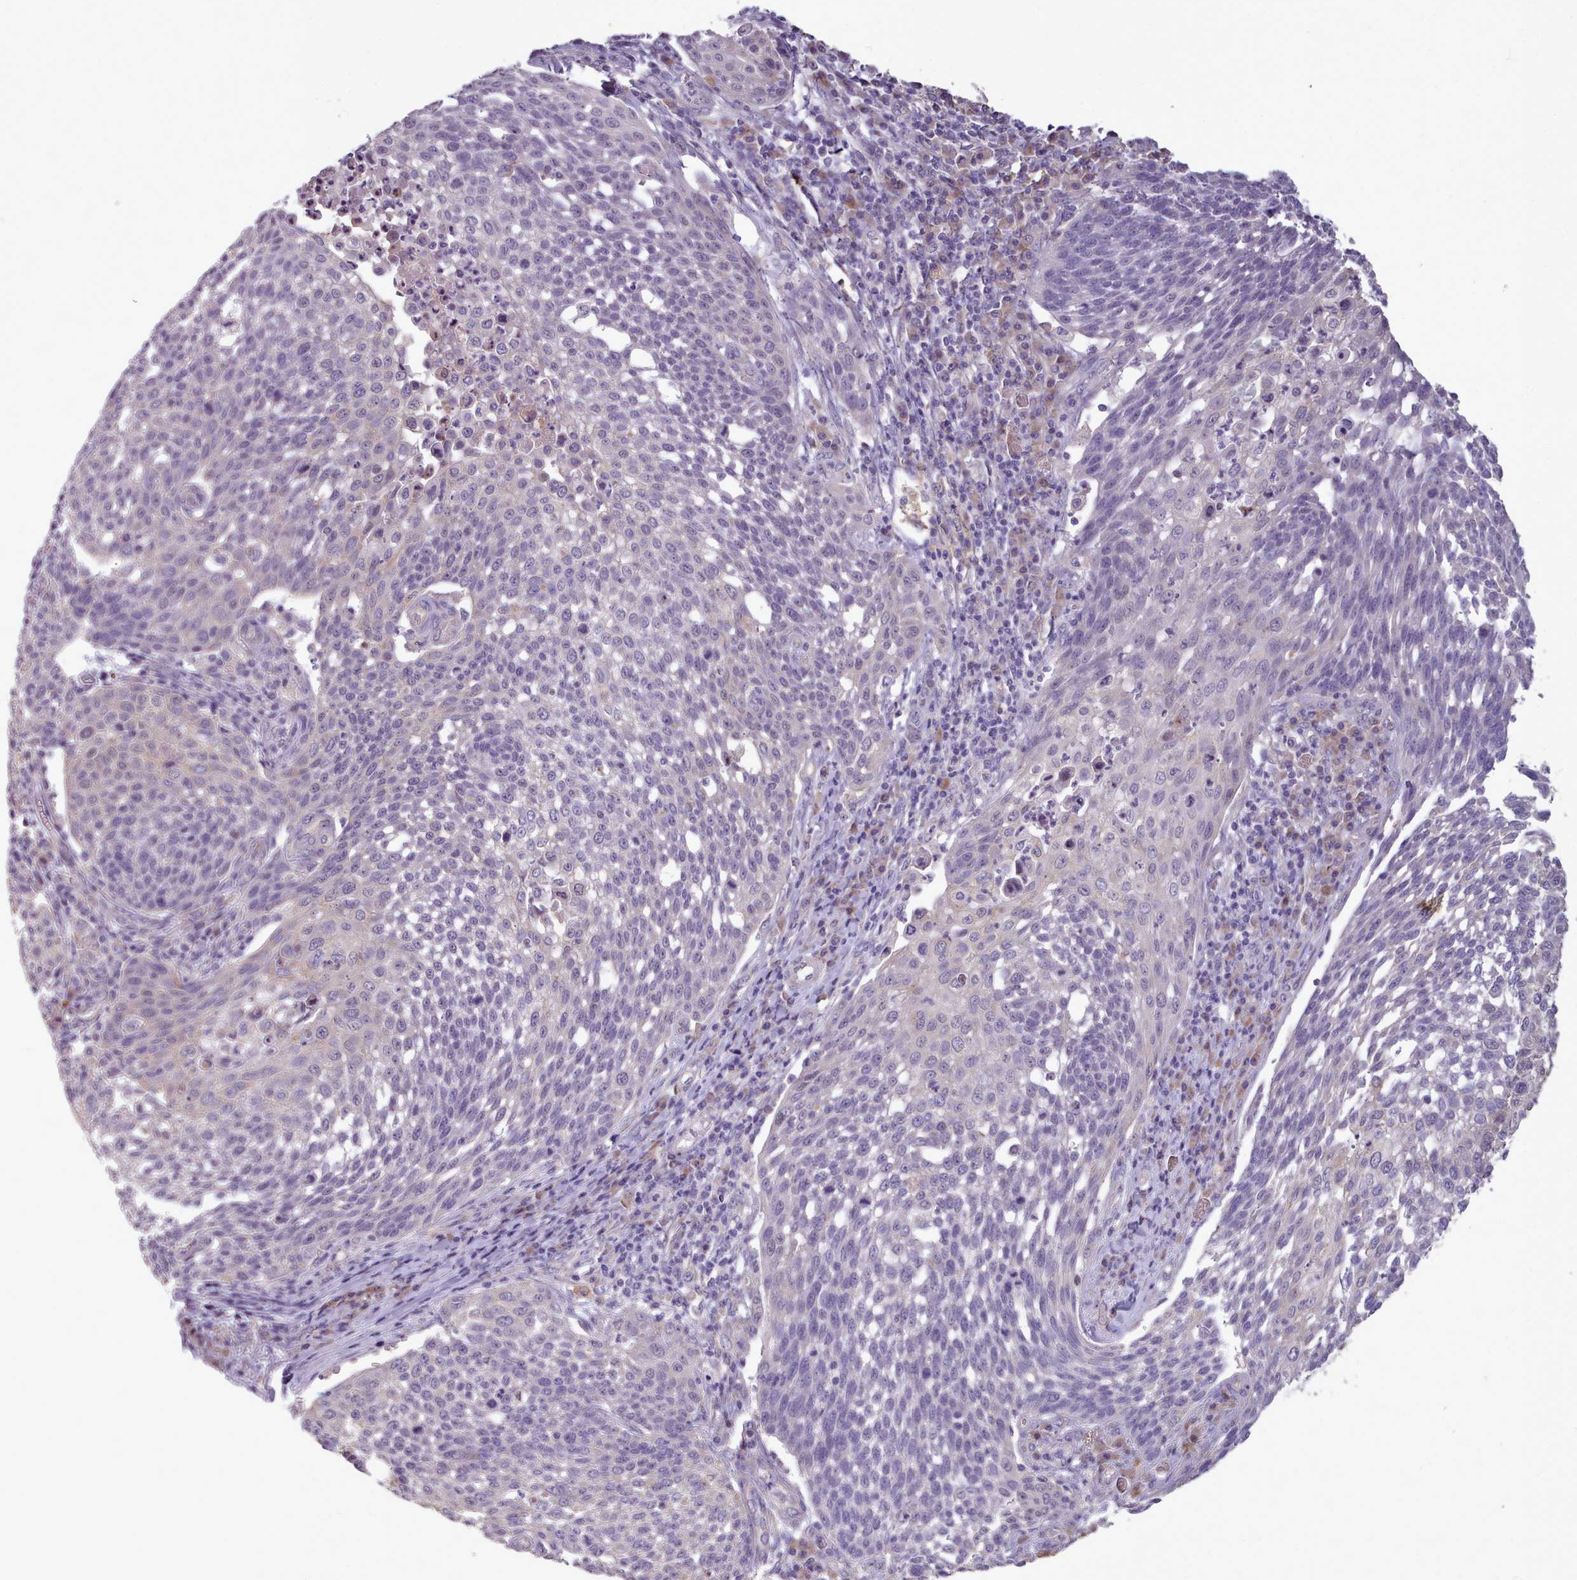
{"staining": {"intensity": "negative", "quantity": "none", "location": "none"}, "tissue": "cervical cancer", "cell_type": "Tumor cells", "image_type": "cancer", "snomed": [{"axis": "morphology", "description": "Squamous cell carcinoma, NOS"}, {"axis": "topography", "description": "Cervix"}], "caption": "The IHC histopathology image has no significant staining in tumor cells of cervical squamous cell carcinoma tissue.", "gene": "DPF1", "patient": {"sex": "female", "age": 34}}